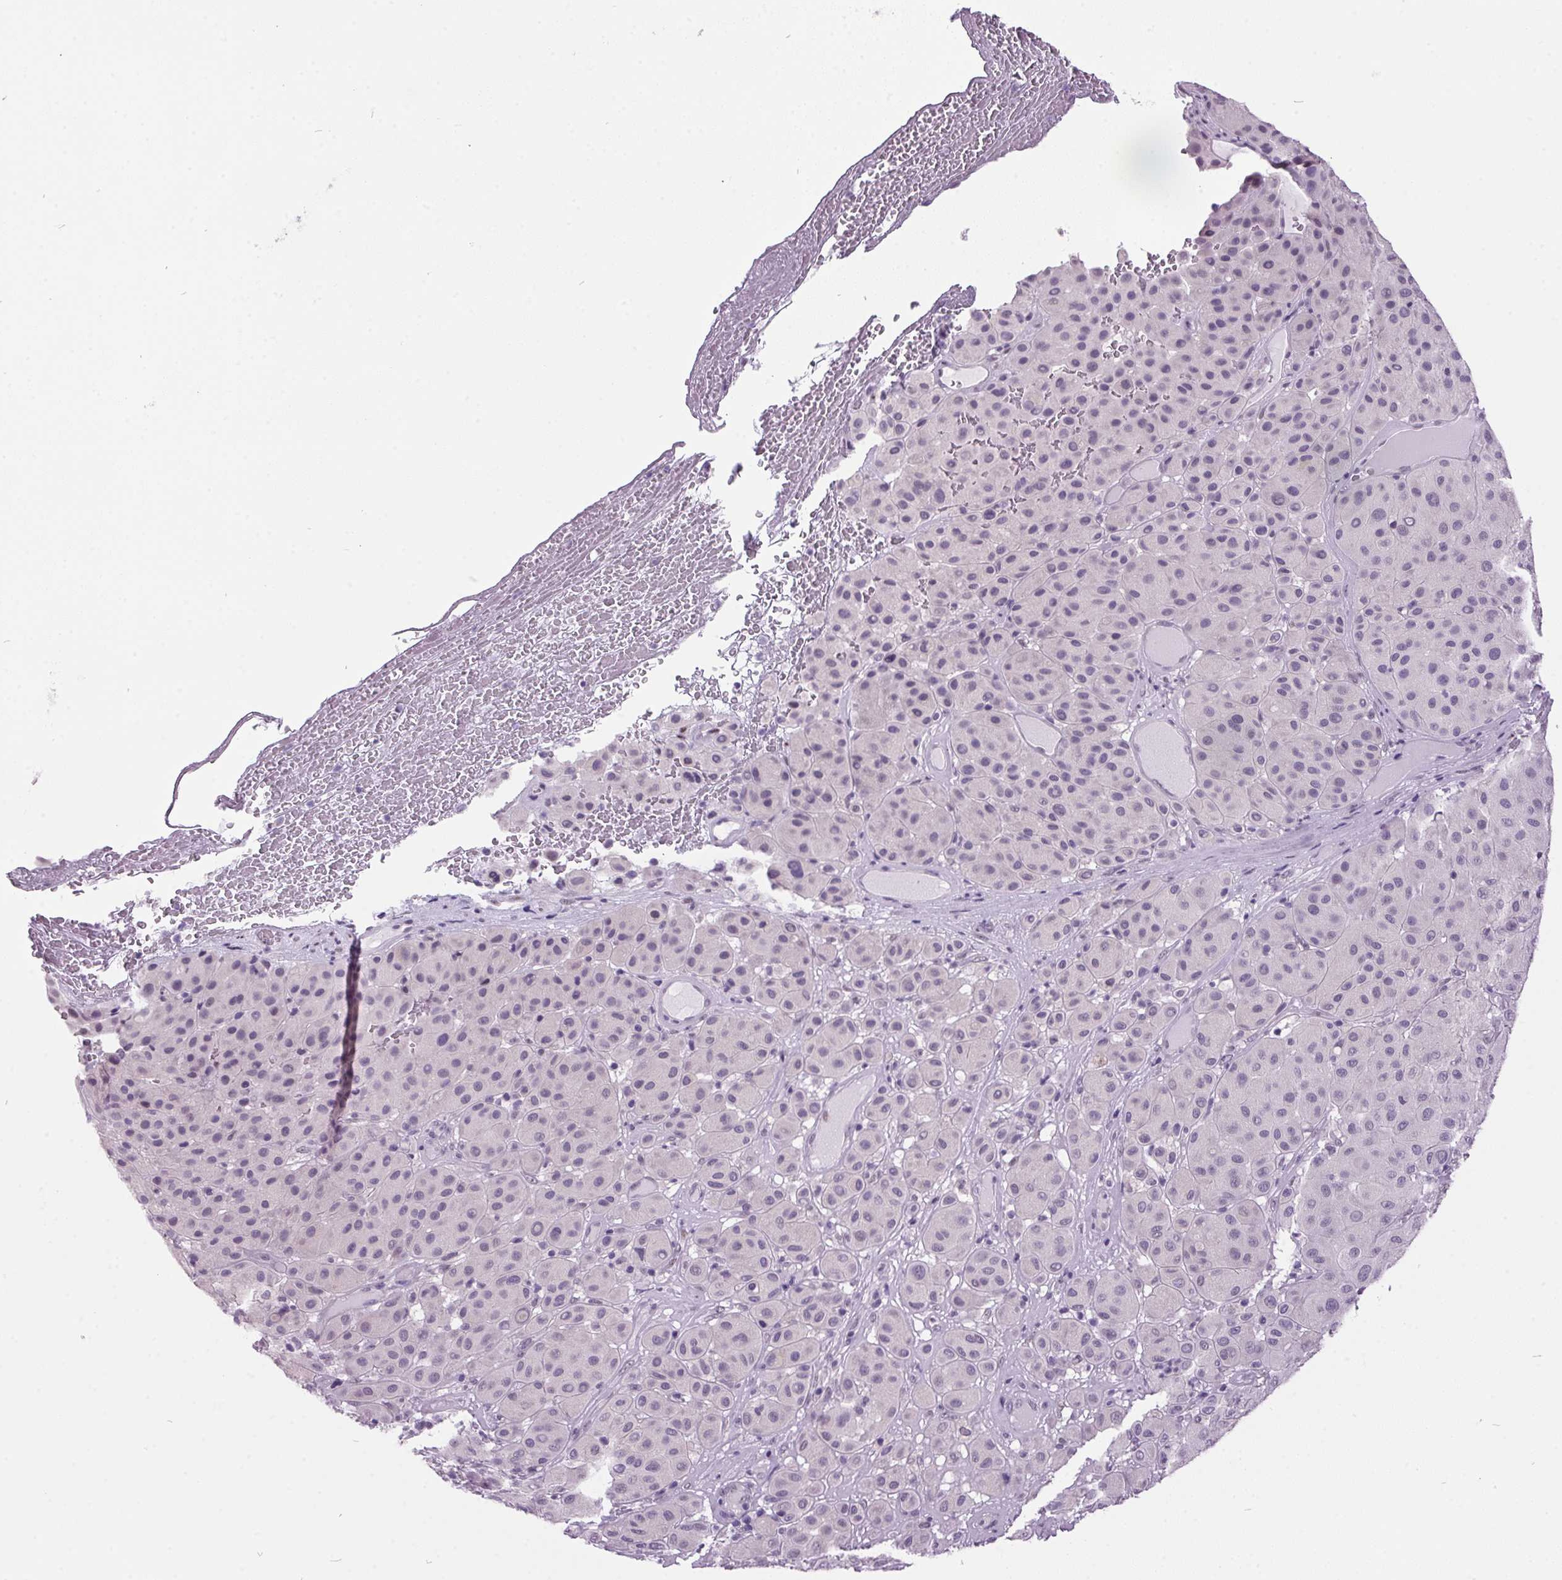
{"staining": {"intensity": "negative", "quantity": "none", "location": "none"}, "tissue": "melanoma", "cell_type": "Tumor cells", "image_type": "cancer", "snomed": [{"axis": "morphology", "description": "Malignant melanoma, Metastatic site"}, {"axis": "topography", "description": "Smooth muscle"}], "caption": "There is no significant expression in tumor cells of malignant melanoma (metastatic site). The staining is performed using DAB brown chromogen with nuclei counter-stained in using hematoxylin.", "gene": "ODAD2", "patient": {"sex": "male", "age": 41}}